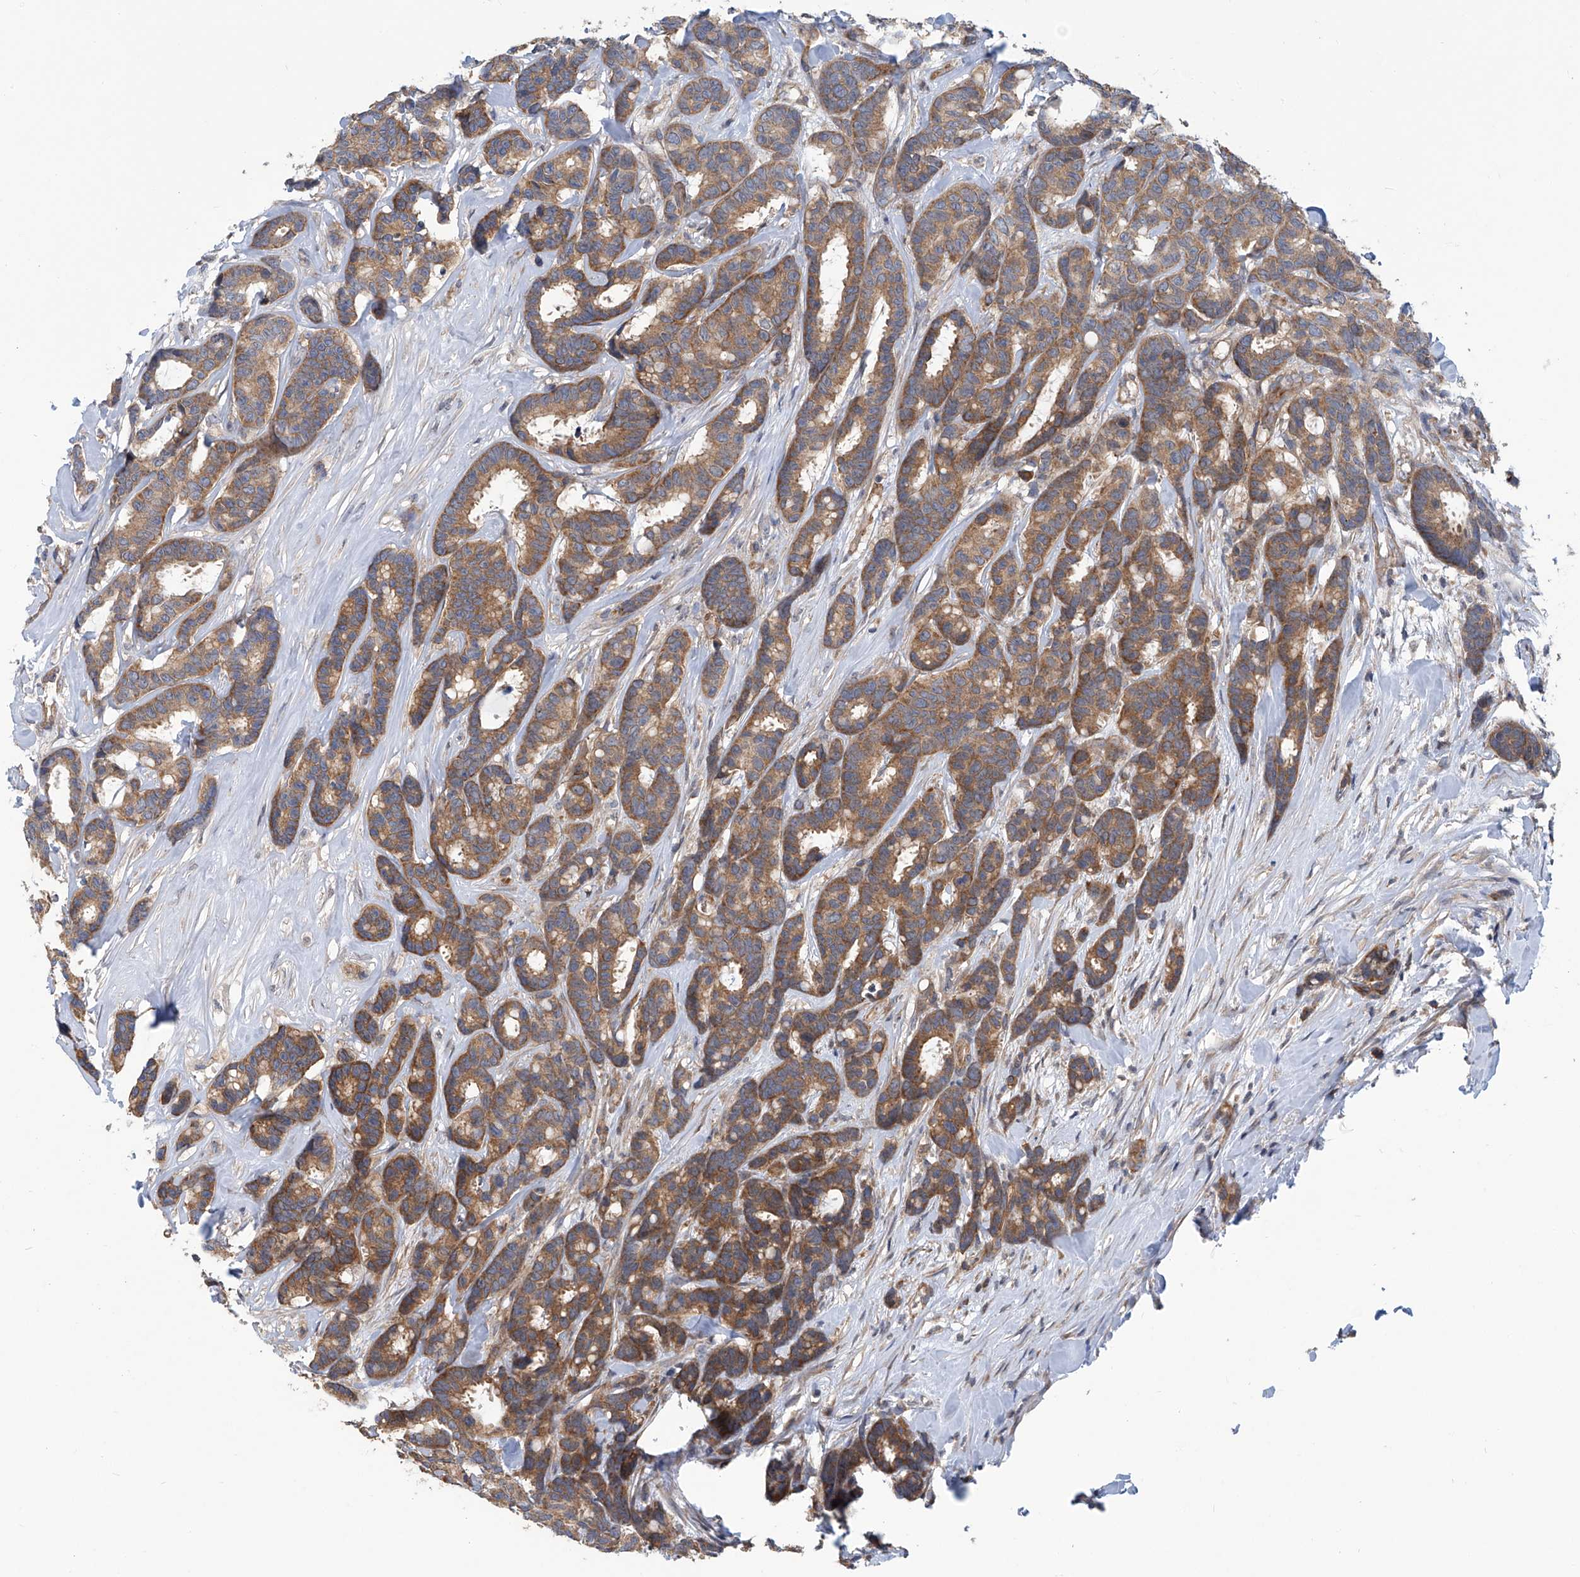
{"staining": {"intensity": "moderate", "quantity": ">75%", "location": "cytoplasmic/membranous"}, "tissue": "breast cancer", "cell_type": "Tumor cells", "image_type": "cancer", "snomed": [{"axis": "morphology", "description": "Duct carcinoma"}, {"axis": "topography", "description": "Breast"}], "caption": "IHC of human breast infiltrating ductal carcinoma exhibits medium levels of moderate cytoplasmic/membranous positivity in about >75% of tumor cells.", "gene": "EIF2D", "patient": {"sex": "female", "age": 87}}